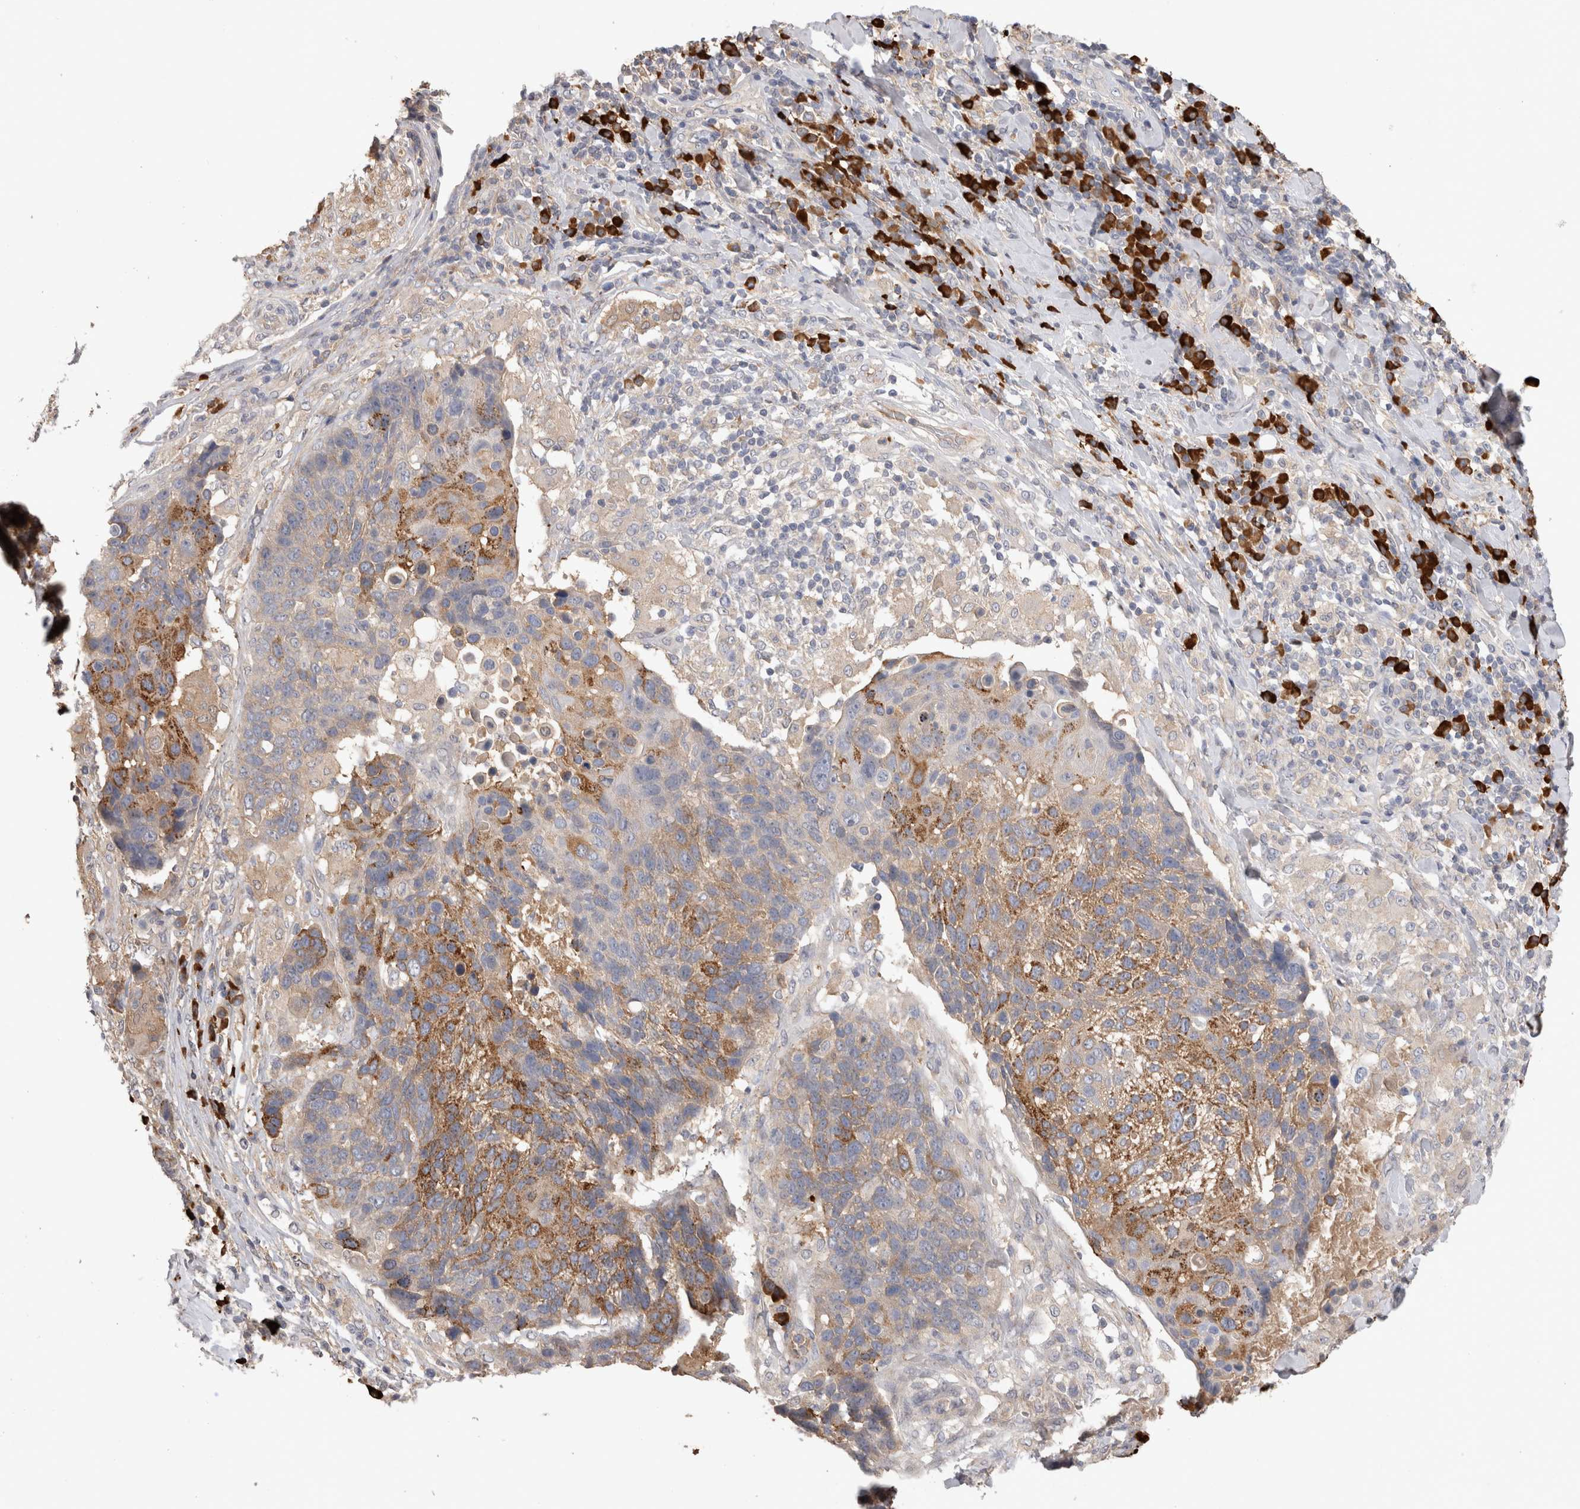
{"staining": {"intensity": "moderate", "quantity": "25%-75%", "location": "cytoplasmic/membranous"}, "tissue": "lung cancer", "cell_type": "Tumor cells", "image_type": "cancer", "snomed": [{"axis": "morphology", "description": "Squamous cell carcinoma, NOS"}, {"axis": "topography", "description": "Lung"}], "caption": "Human lung cancer (squamous cell carcinoma) stained with a brown dye reveals moderate cytoplasmic/membranous positive expression in about 25%-75% of tumor cells.", "gene": "PPP3CC", "patient": {"sex": "male", "age": 66}}